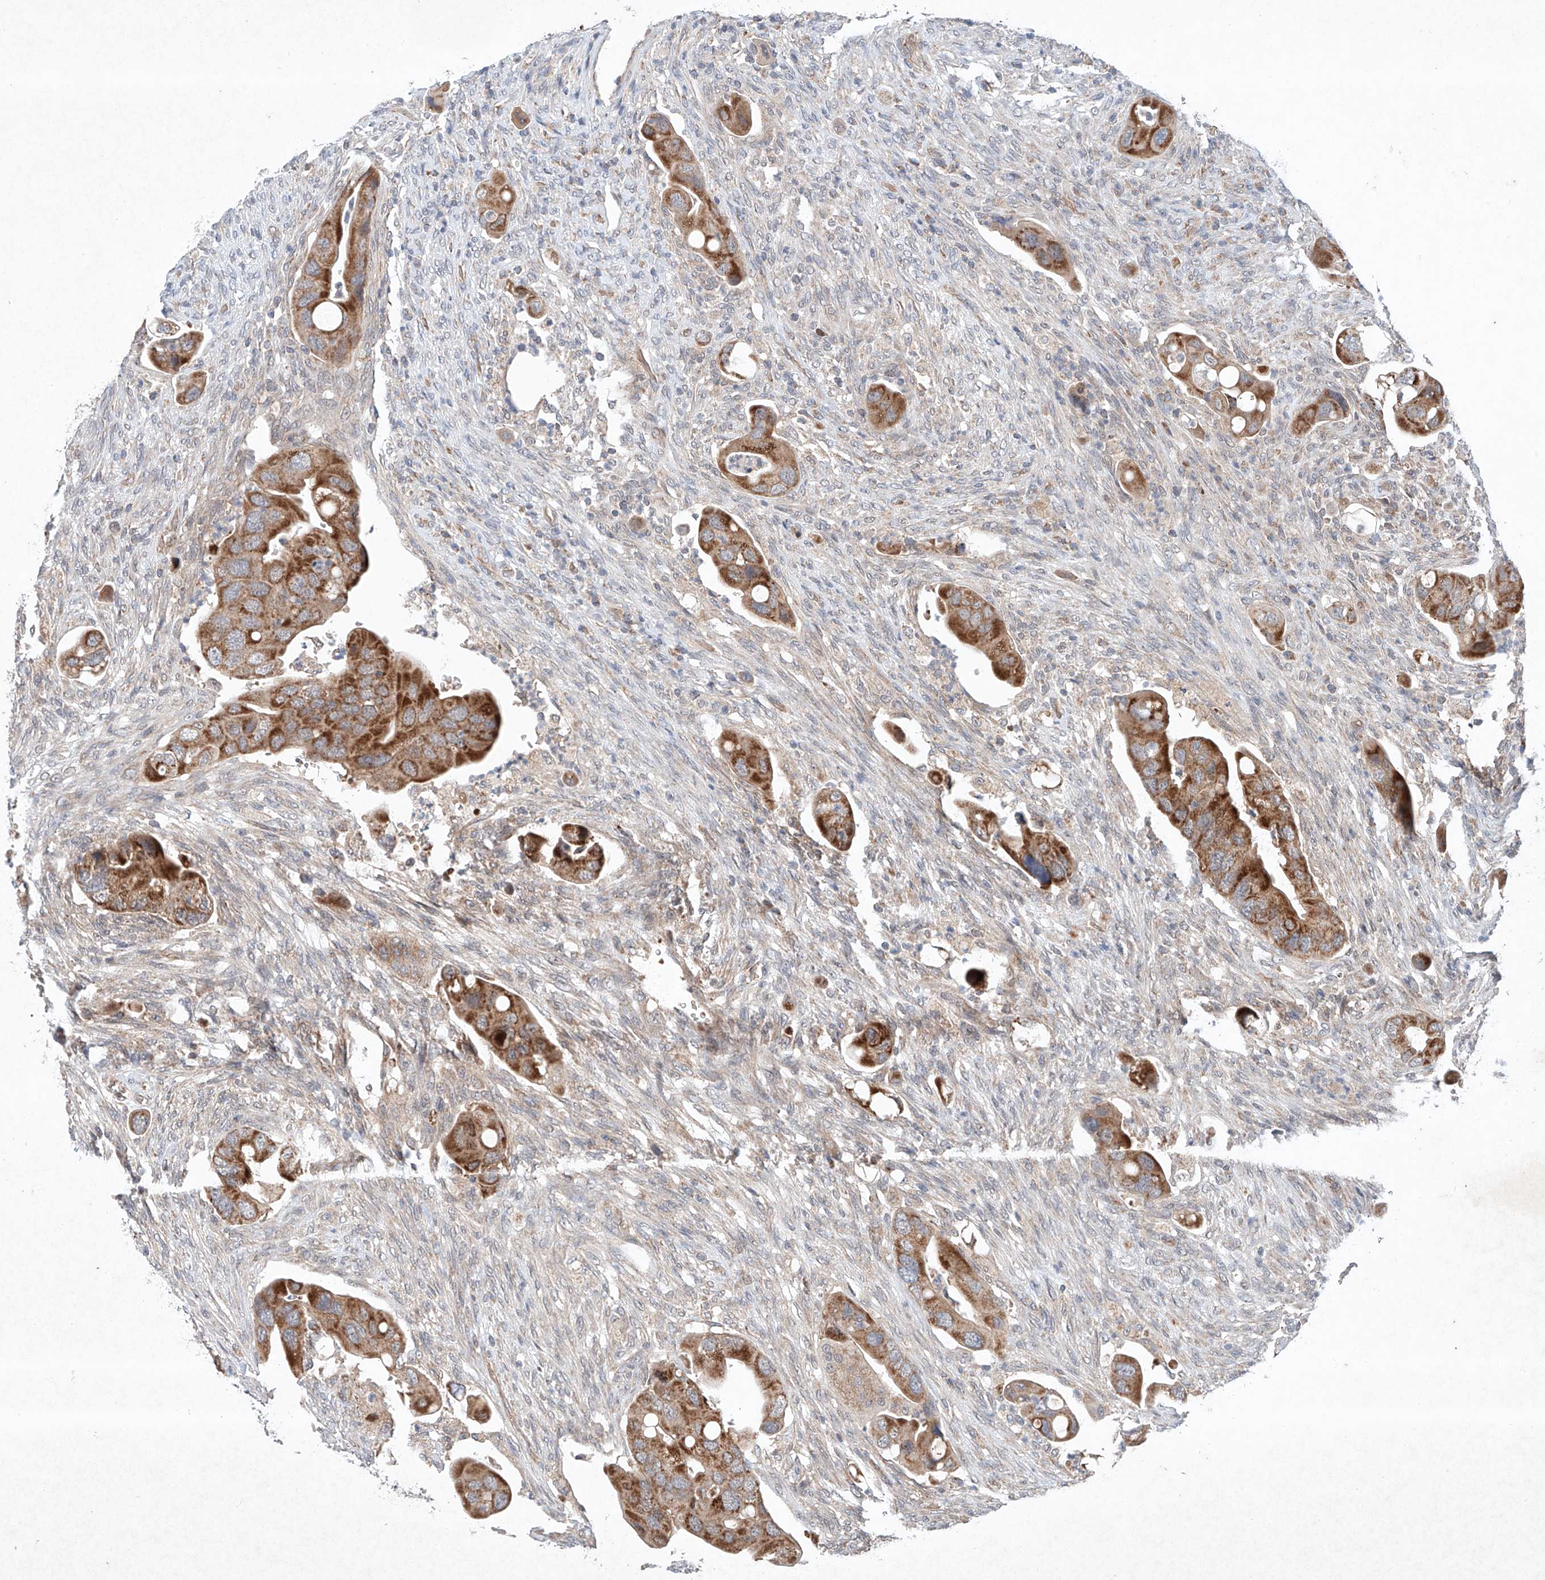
{"staining": {"intensity": "strong", "quantity": ">75%", "location": "cytoplasmic/membranous"}, "tissue": "colorectal cancer", "cell_type": "Tumor cells", "image_type": "cancer", "snomed": [{"axis": "morphology", "description": "Adenocarcinoma, NOS"}, {"axis": "topography", "description": "Rectum"}], "caption": "Human colorectal cancer (adenocarcinoma) stained with a protein marker exhibits strong staining in tumor cells.", "gene": "FASTK", "patient": {"sex": "female", "age": 57}}